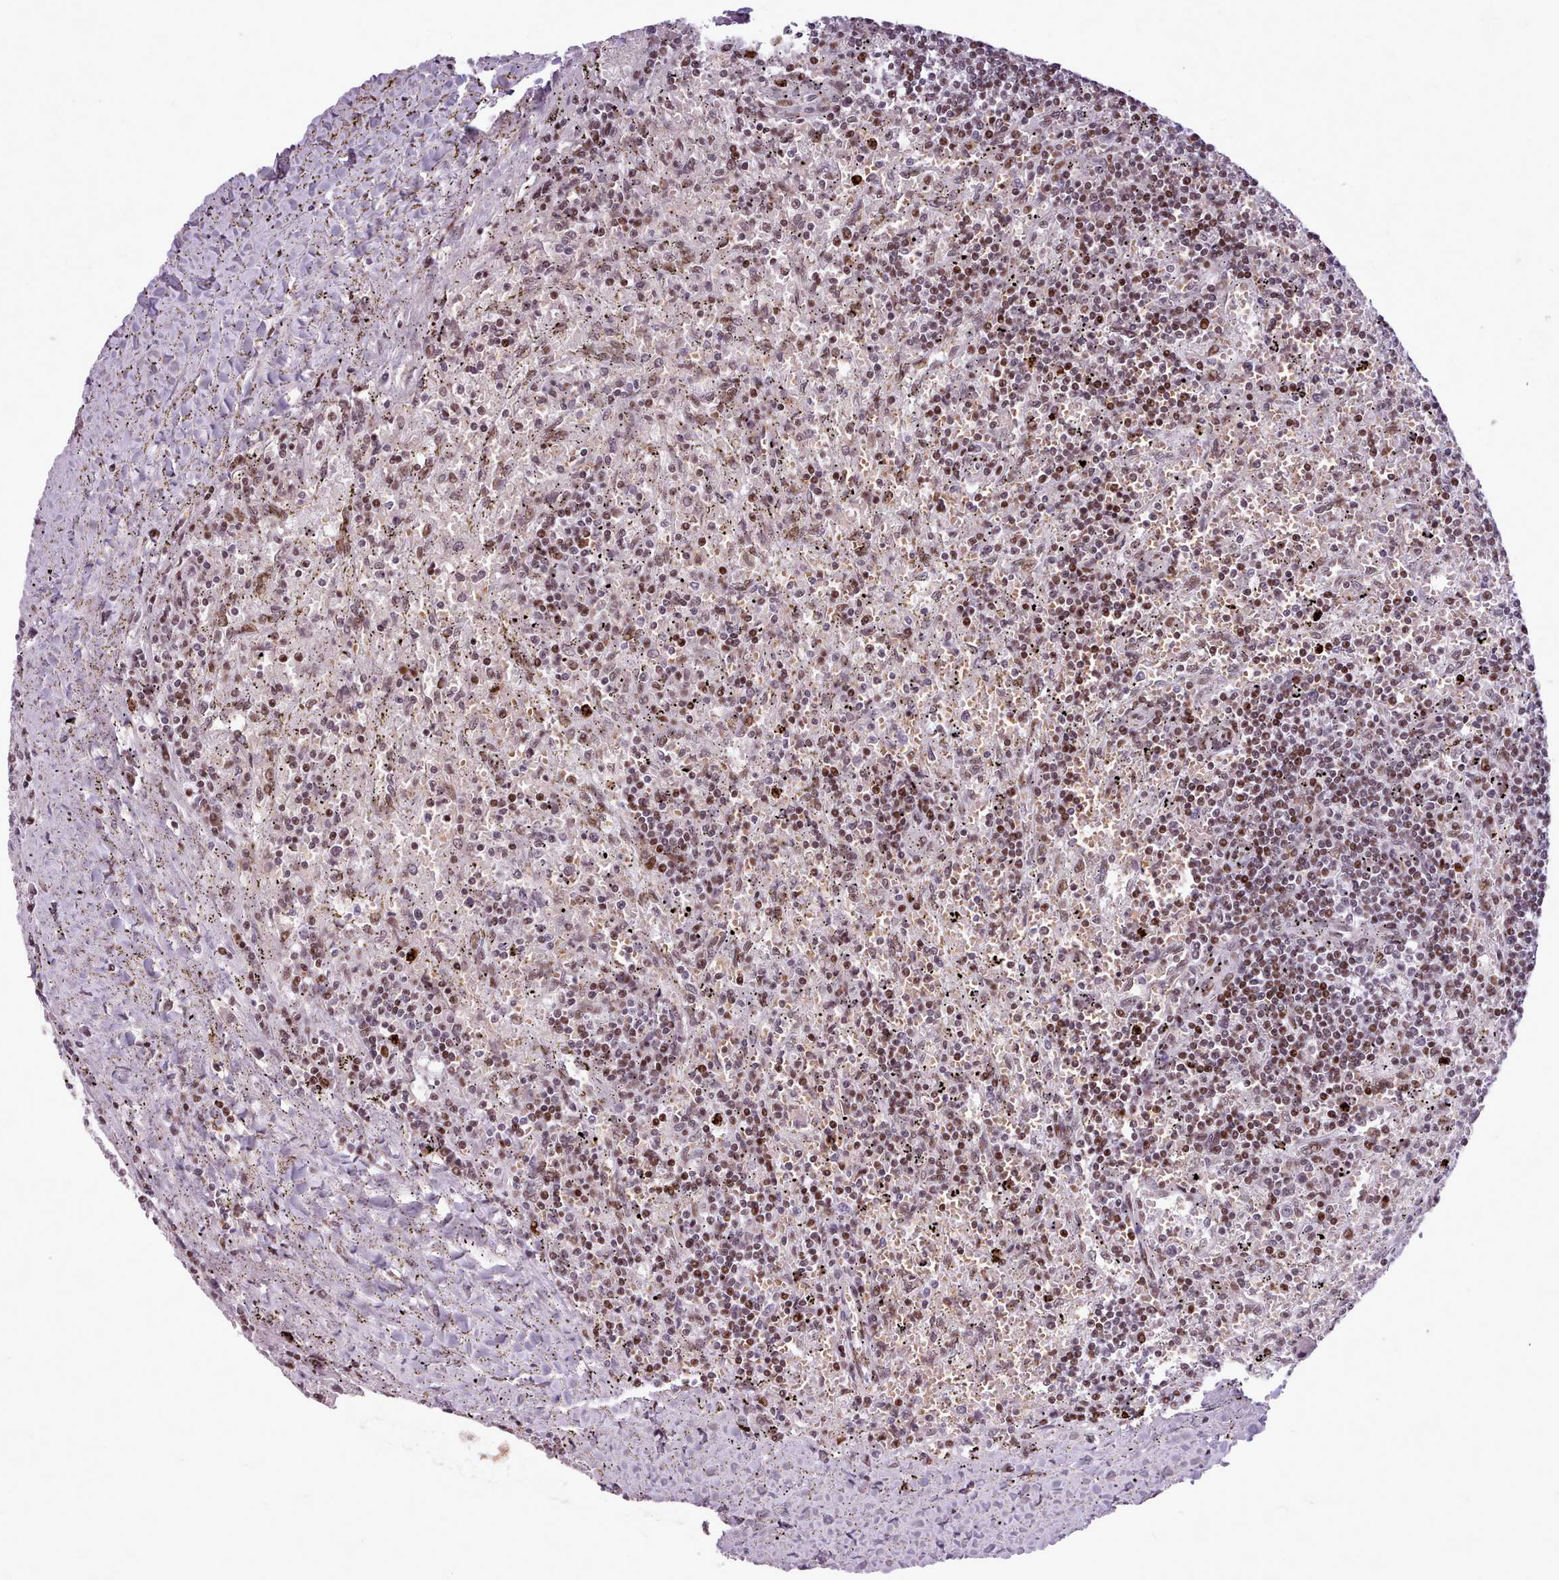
{"staining": {"intensity": "moderate", "quantity": ">75%", "location": "nuclear"}, "tissue": "lymphoma", "cell_type": "Tumor cells", "image_type": "cancer", "snomed": [{"axis": "morphology", "description": "Malignant lymphoma, non-Hodgkin's type, Low grade"}, {"axis": "topography", "description": "Spleen"}], "caption": "Lymphoma tissue reveals moderate nuclear staining in about >75% of tumor cells, visualized by immunohistochemistry.", "gene": "SRSF4", "patient": {"sex": "male", "age": 76}}